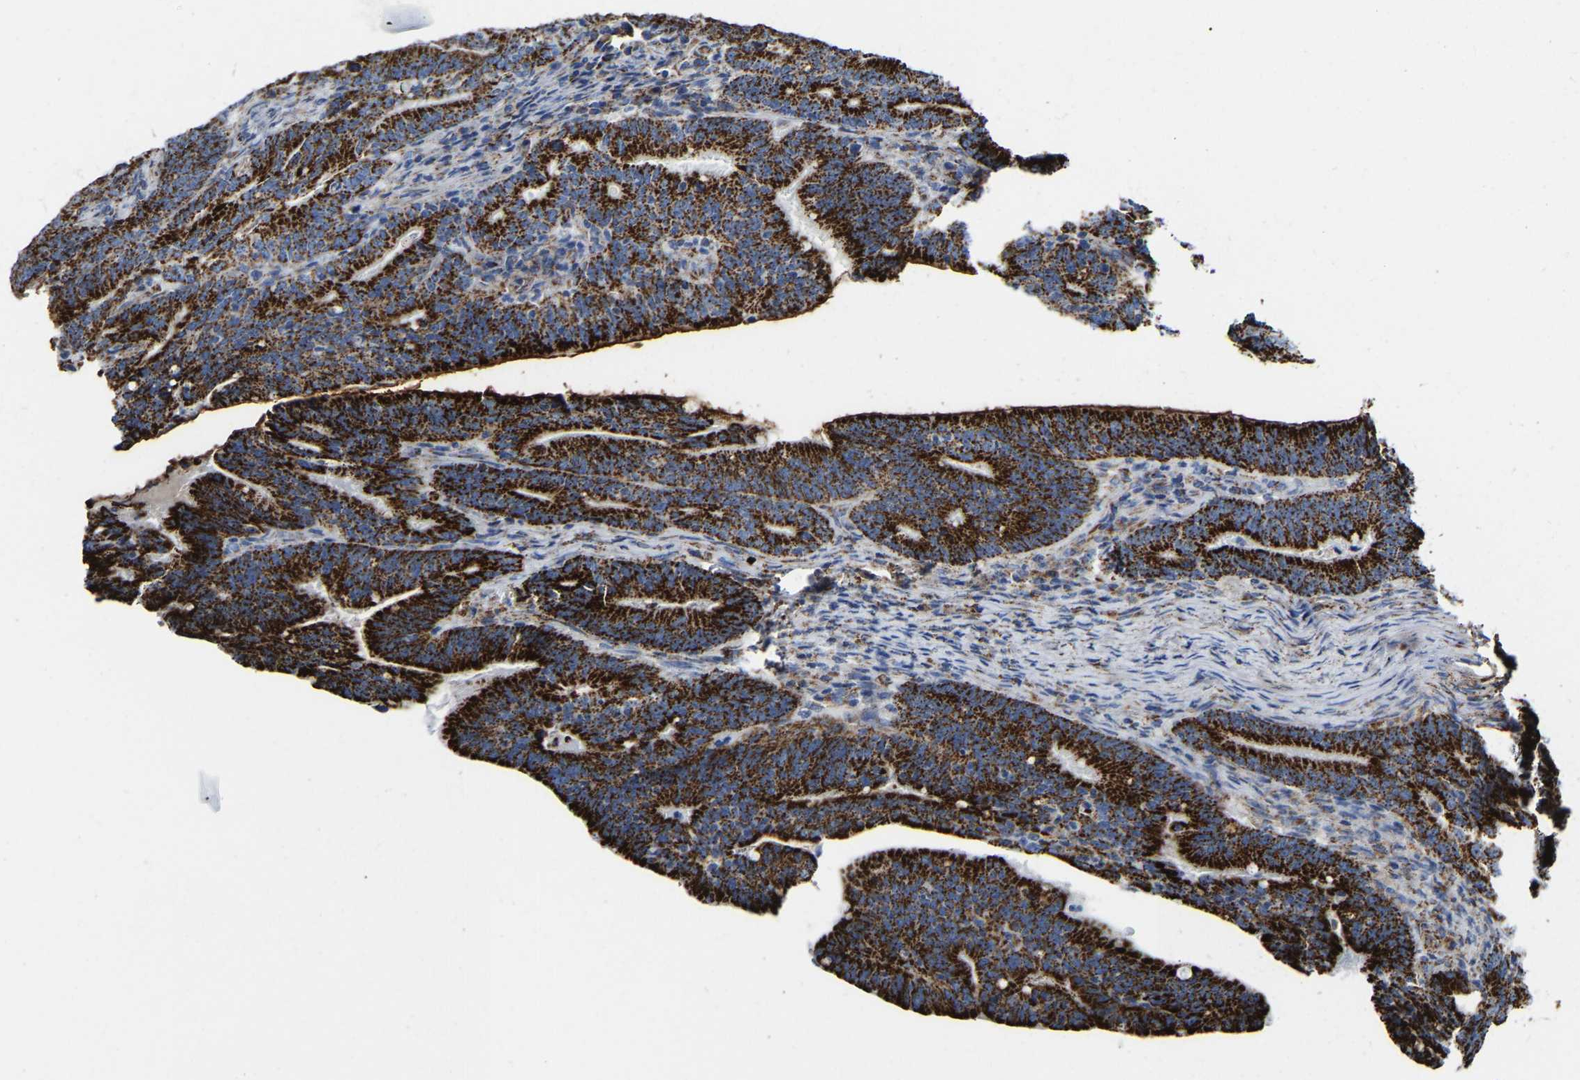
{"staining": {"intensity": "strong", "quantity": ">75%", "location": "cytoplasmic/membranous"}, "tissue": "colorectal cancer", "cell_type": "Tumor cells", "image_type": "cancer", "snomed": [{"axis": "morphology", "description": "Adenocarcinoma, NOS"}, {"axis": "topography", "description": "Colon"}], "caption": "Colorectal cancer (adenocarcinoma) stained with a protein marker shows strong staining in tumor cells.", "gene": "HIBADH", "patient": {"sex": "female", "age": 66}}